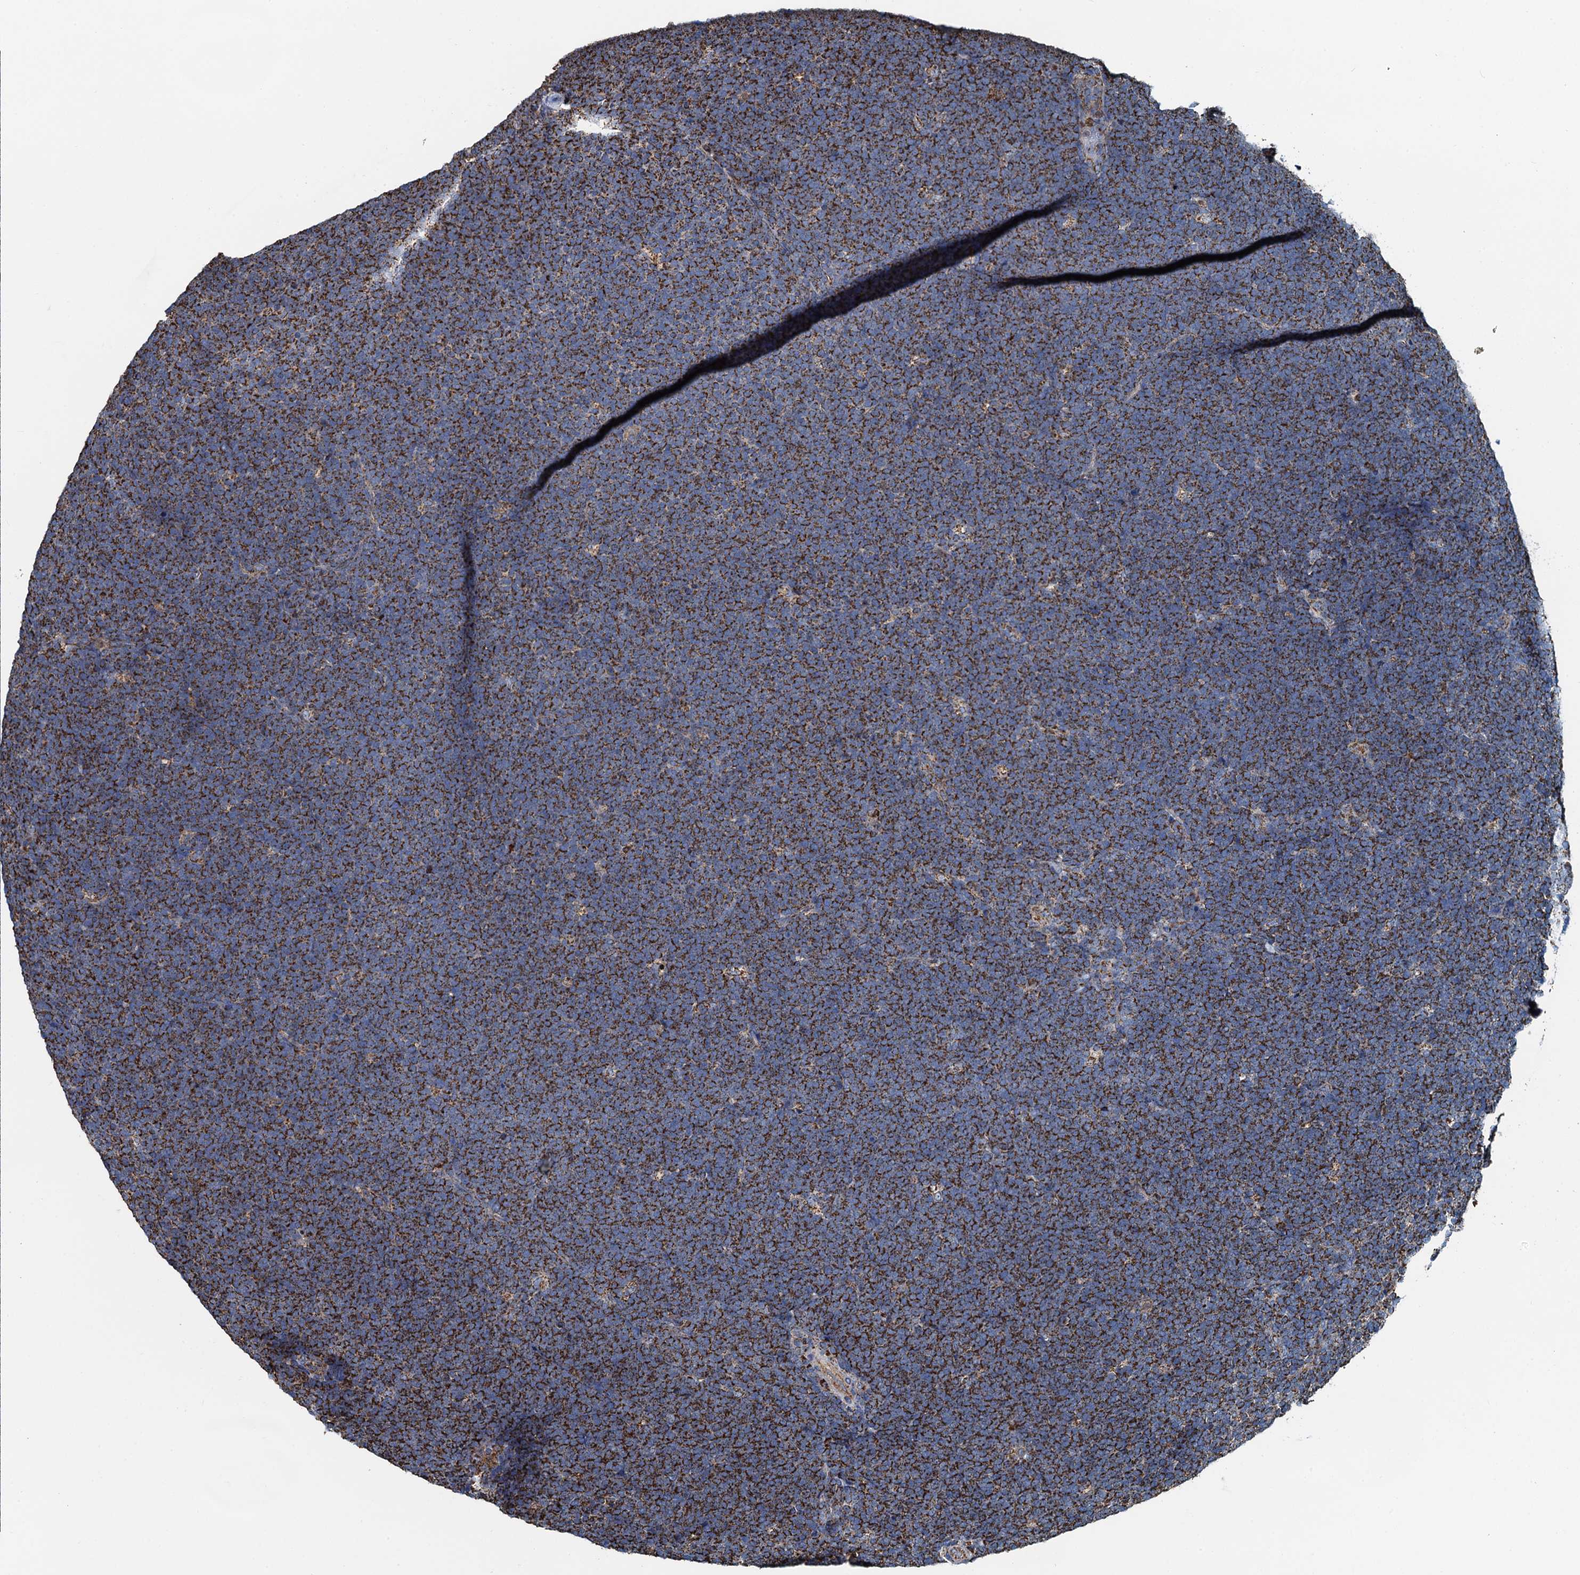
{"staining": {"intensity": "strong", "quantity": ">75%", "location": "cytoplasmic/membranous"}, "tissue": "lymphoma", "cell_type": "Tumor cells", "image_type": "cancer", "snomed": [{"axis": "morphology", "description": "Malignant lymphoma, non-Hodgkin's type, High grade"}, {"axis": "topography", "description": "Lymph node"}], "caption": "Immunohistochemical staining of human malignant lymphoma, non-Hodgkin's type (high-grade) reveals high levels of strong cytoplasmic/membranous positivity in about >75% of tumor cells.", "gene": "AAGAB", "patient": {"sex": "male", "age": 13}}